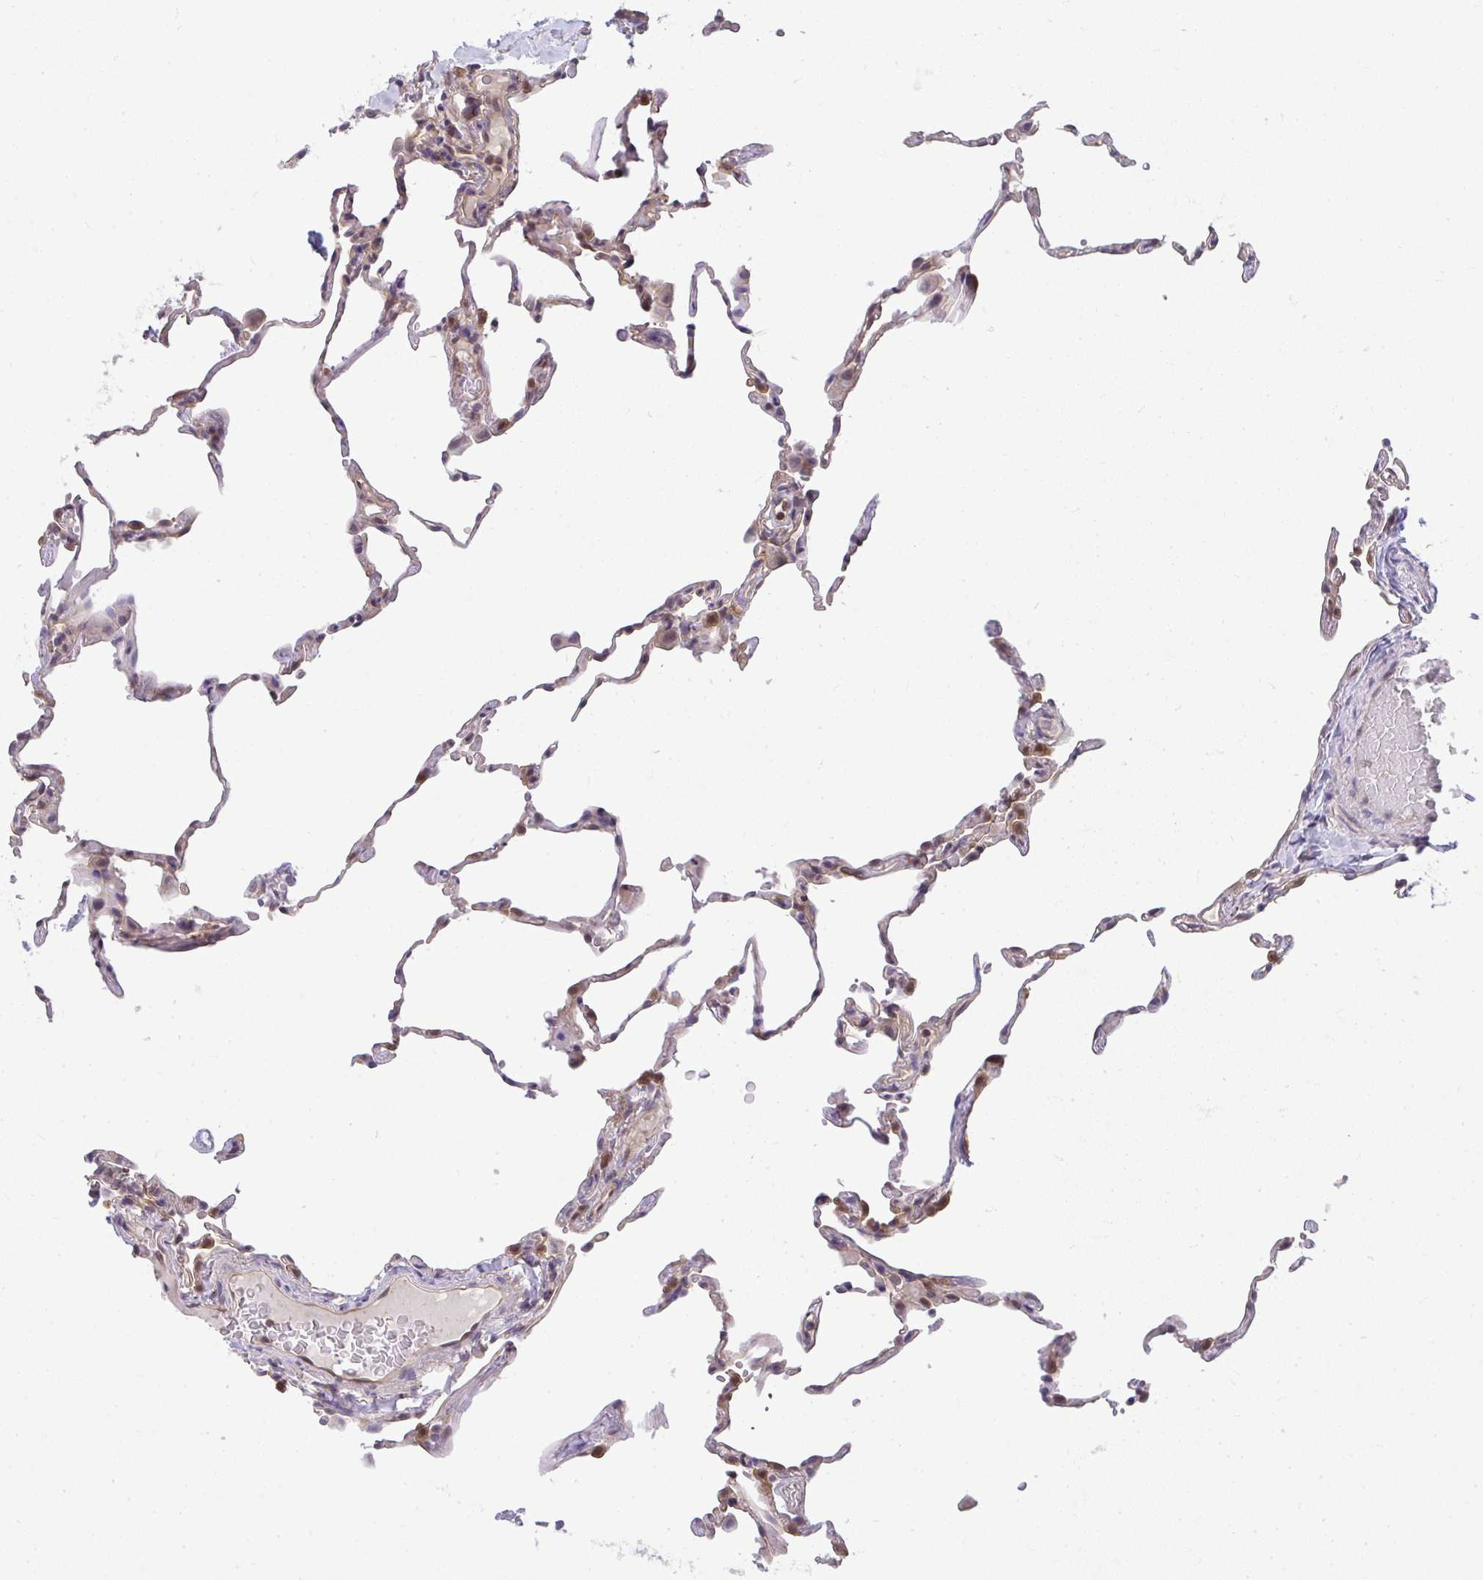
{"staining": {"intensity": "moderate", "quantity": "<25%", "location": "cytoplasmic/membranous"}, "tissue": "lung", "cell_type": "Alveolar cells", "image_type": "normal", "snomed": [{"axis": "morphology", "description": "Normal tissue, NOS"}, {"axis": "topography", "description": "Lung"}], "caption": "This image exhibits unremarkable lung stained with immunohistochemistry to label a protein in brown. The cytoplasmic/membranous of alveolar cells show moderate positivity for the protein. Nuclei are counter-stained blue.", "gene": "HDHD2", "patient": {"sex": "female", "age": 57}}